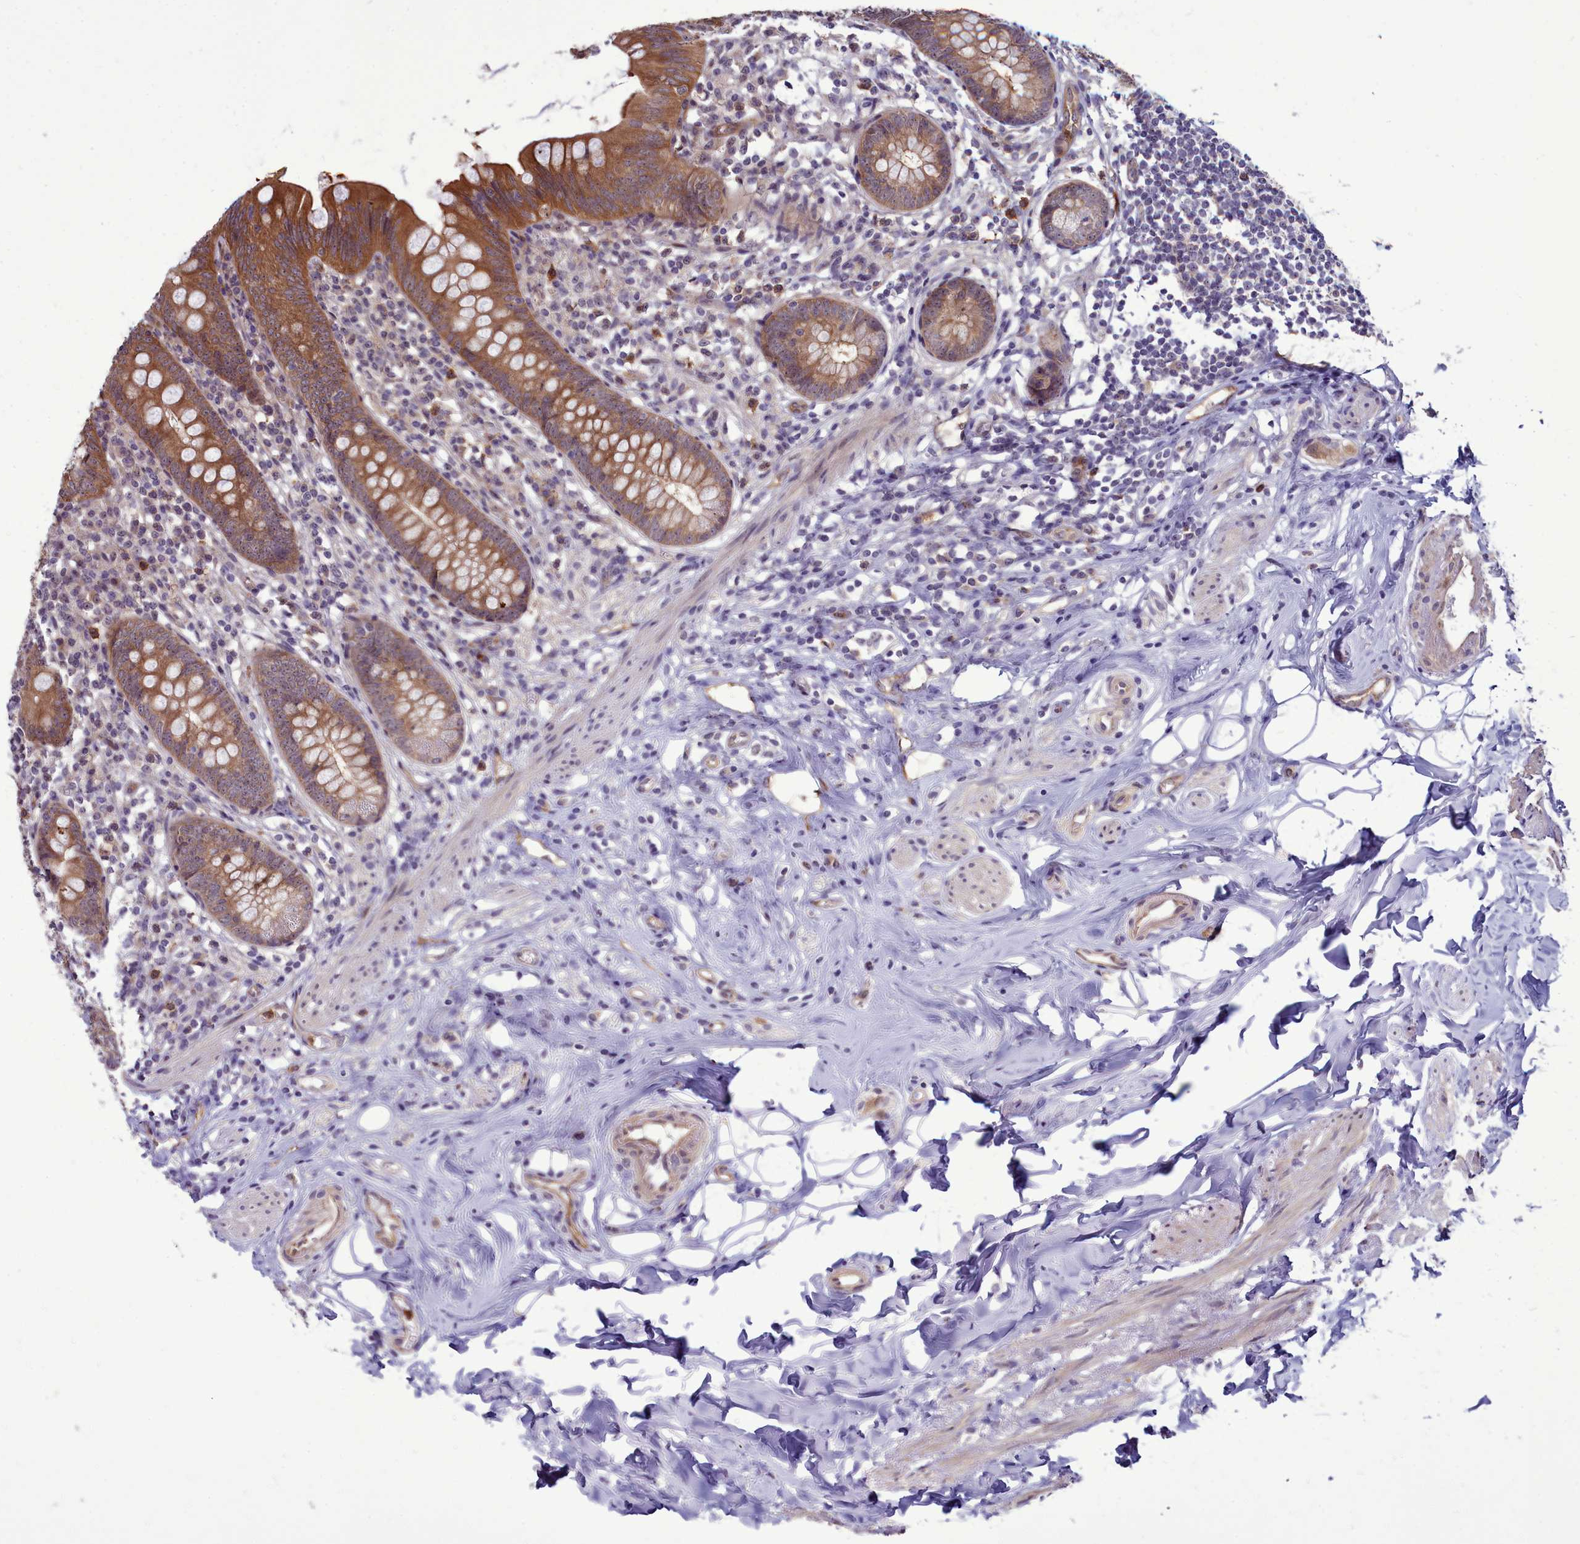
{"staining": {"intensity": "moderate", "quantity": ">75%", "location": "cytoplasmic/membranous"}, "tissue": "appendix", "cell_type": "Glandular cells", "image_type": "normal", "snomed": [{"axis": "morphology", "description": "Normal tissue, NOS"}, {"axis": "topography", "description": "Appendix"}], "caption": "Moderate cytoplasmic/membranous protein positivity is identified in about >75% of glandular cells in appendix. Ihc stains the protein of interest in brown and the nuclei are stained blue.", "gene": "BCAR1", "patient": {"sex": "female", "age": 62}}